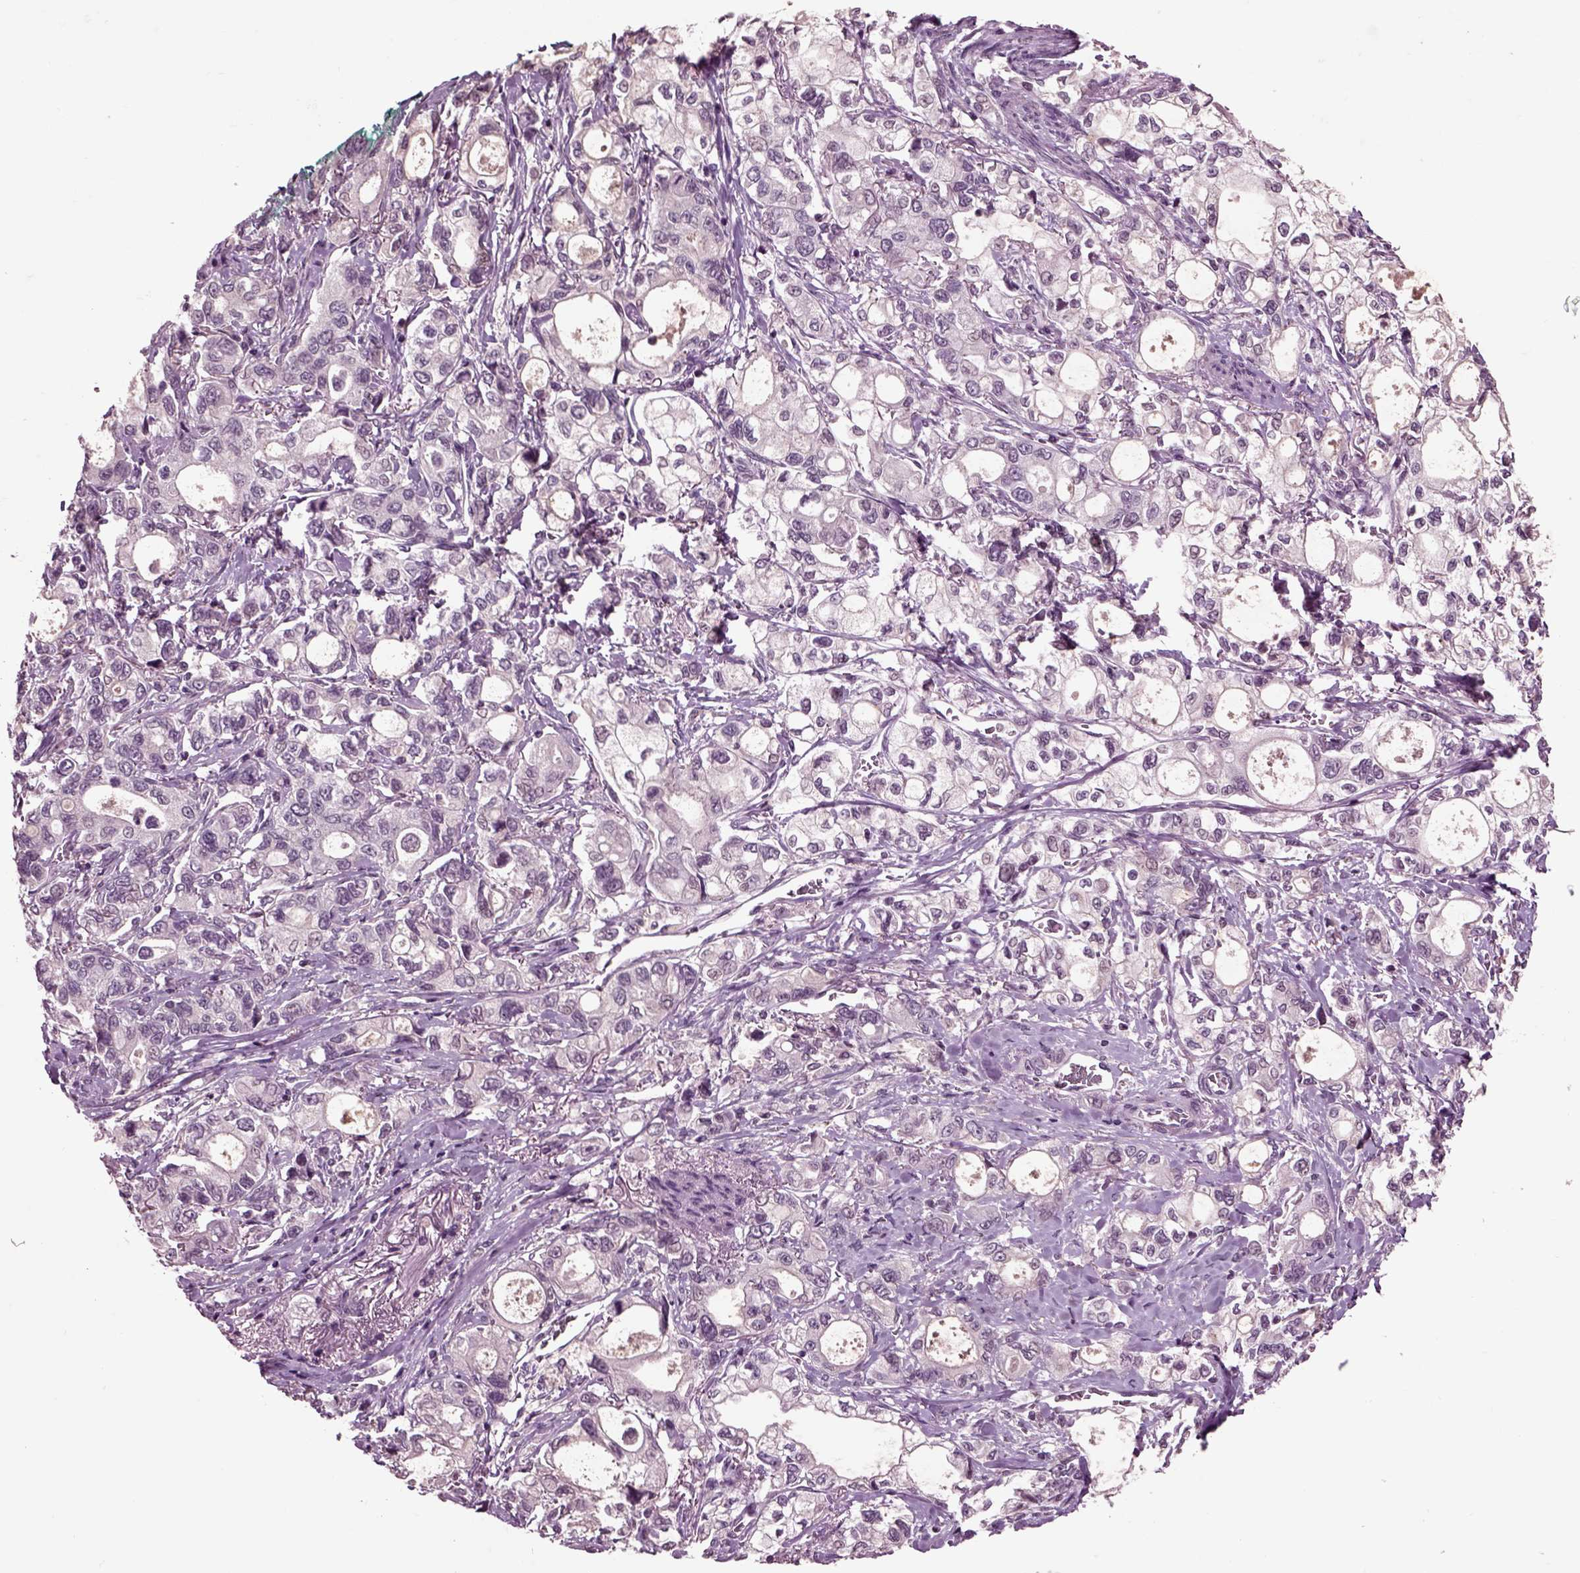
{"staining": {"intensity": "negative", "quantity": "none", "location": "none"}, "tissue": "stomach cancer", "cell_type": "Tumor cells", "image_type": "cancer", "snomed": [{"axis": "morphology", "description": "Adenocarcinoma, NOS"}, {"axis": "topography", "description": "Stomach"}], "caption": "An image of adenocarcinoma (stomach) stained for a protein demonstrates no brown staining in tumor cells.", "gene": "CHGB", "patient": {"sex": "male", "age": 63}}